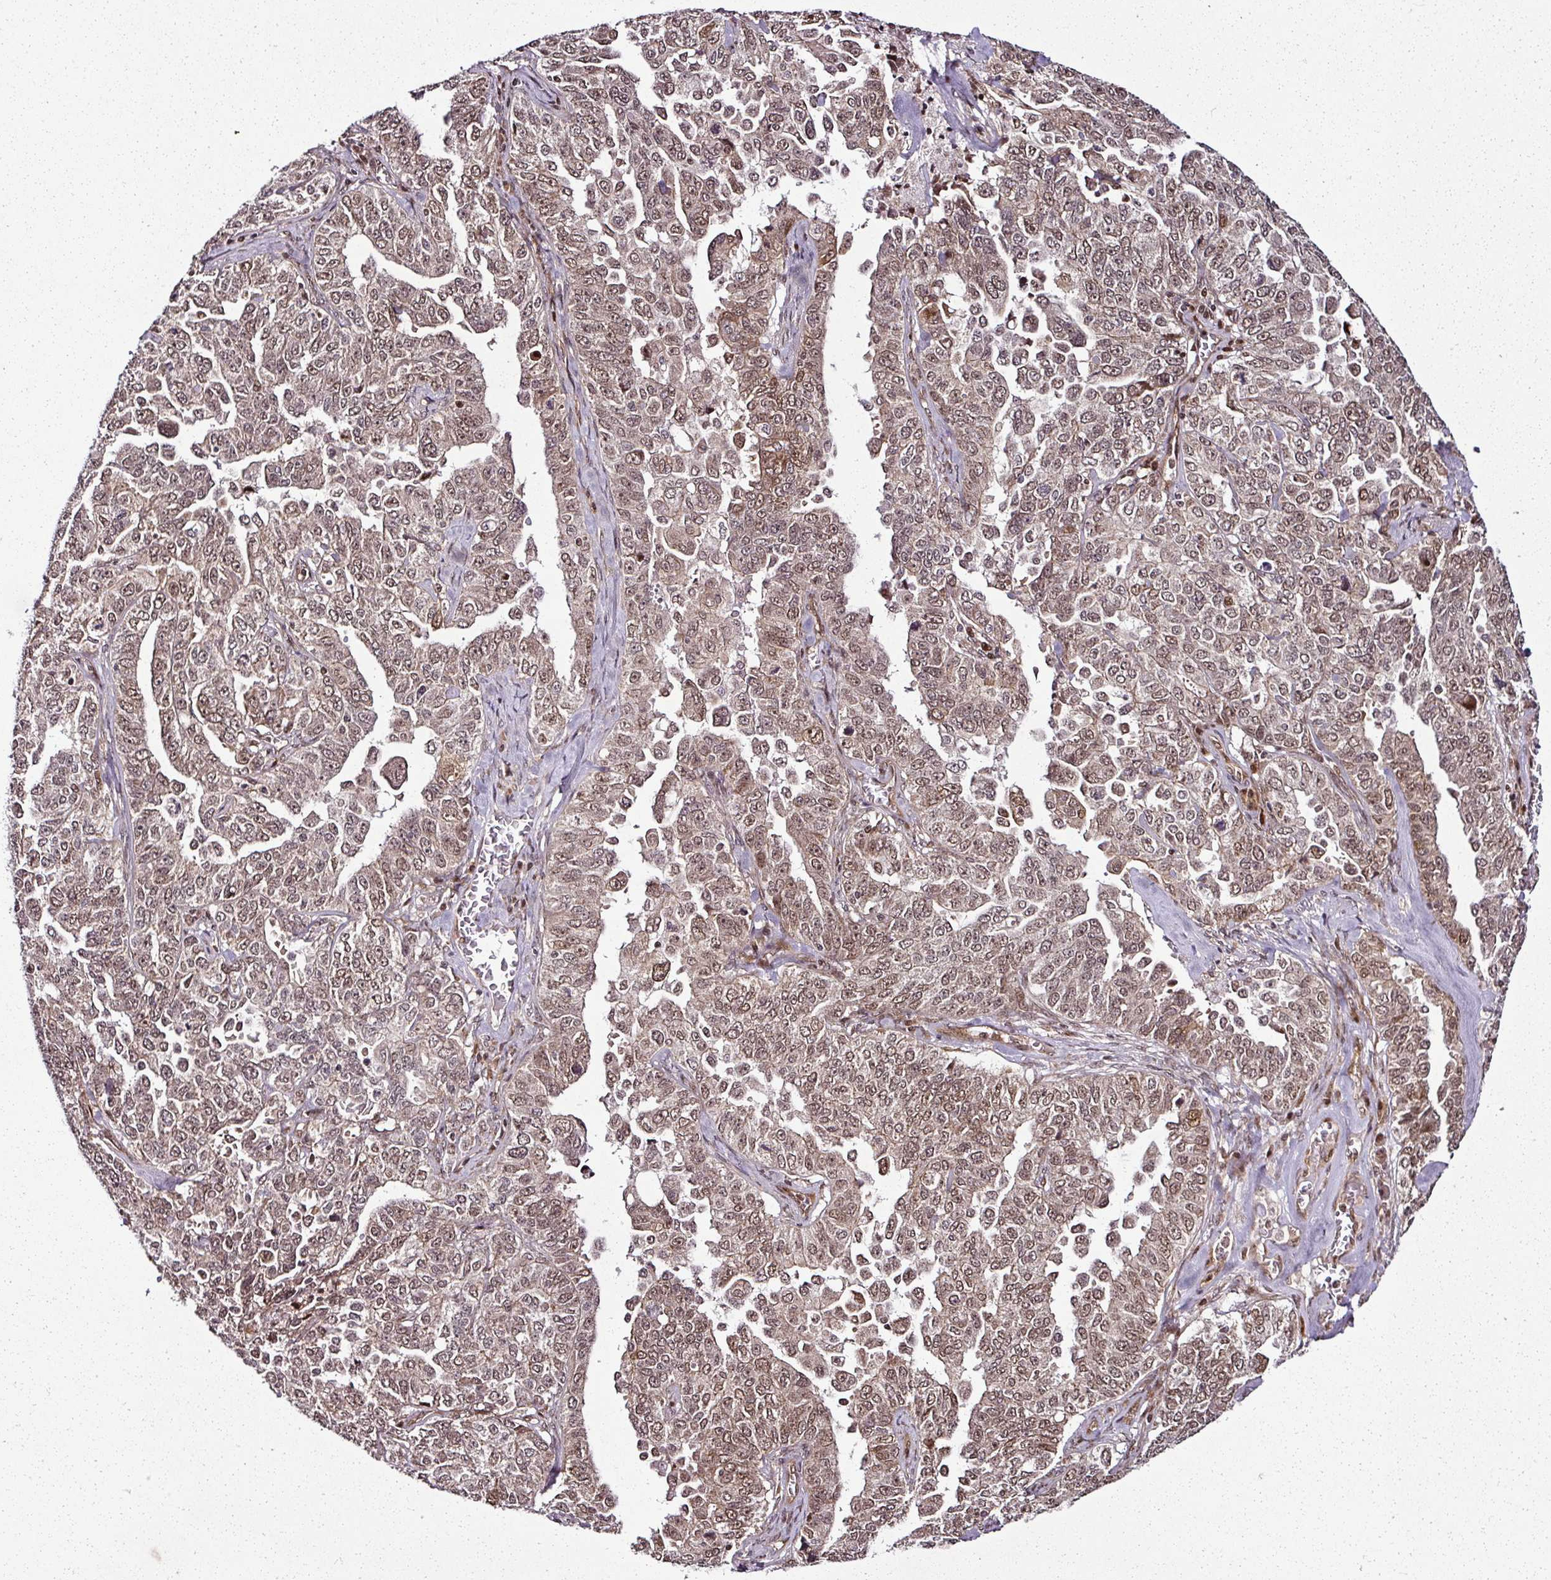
{"staining": {"intensity": "weak", "quantity": ">75%", "location": "nuclear"}, "tissue": "ovarian cancer", "cell_type": "Tumor cells", "image_type": "cancer", "snomed": [{"axis": "morphology", "description": "Carcinoma, endometroid"}, {"axis": "topography", "description": "Ovary"}], "caption": "Immunohistochemical staining of ovarian cancer reveals weak nuclear protein expression in approximately >75% of tumor cells.", "gene": "COPRS", "patient": {"sex": "female", "age": 62}}